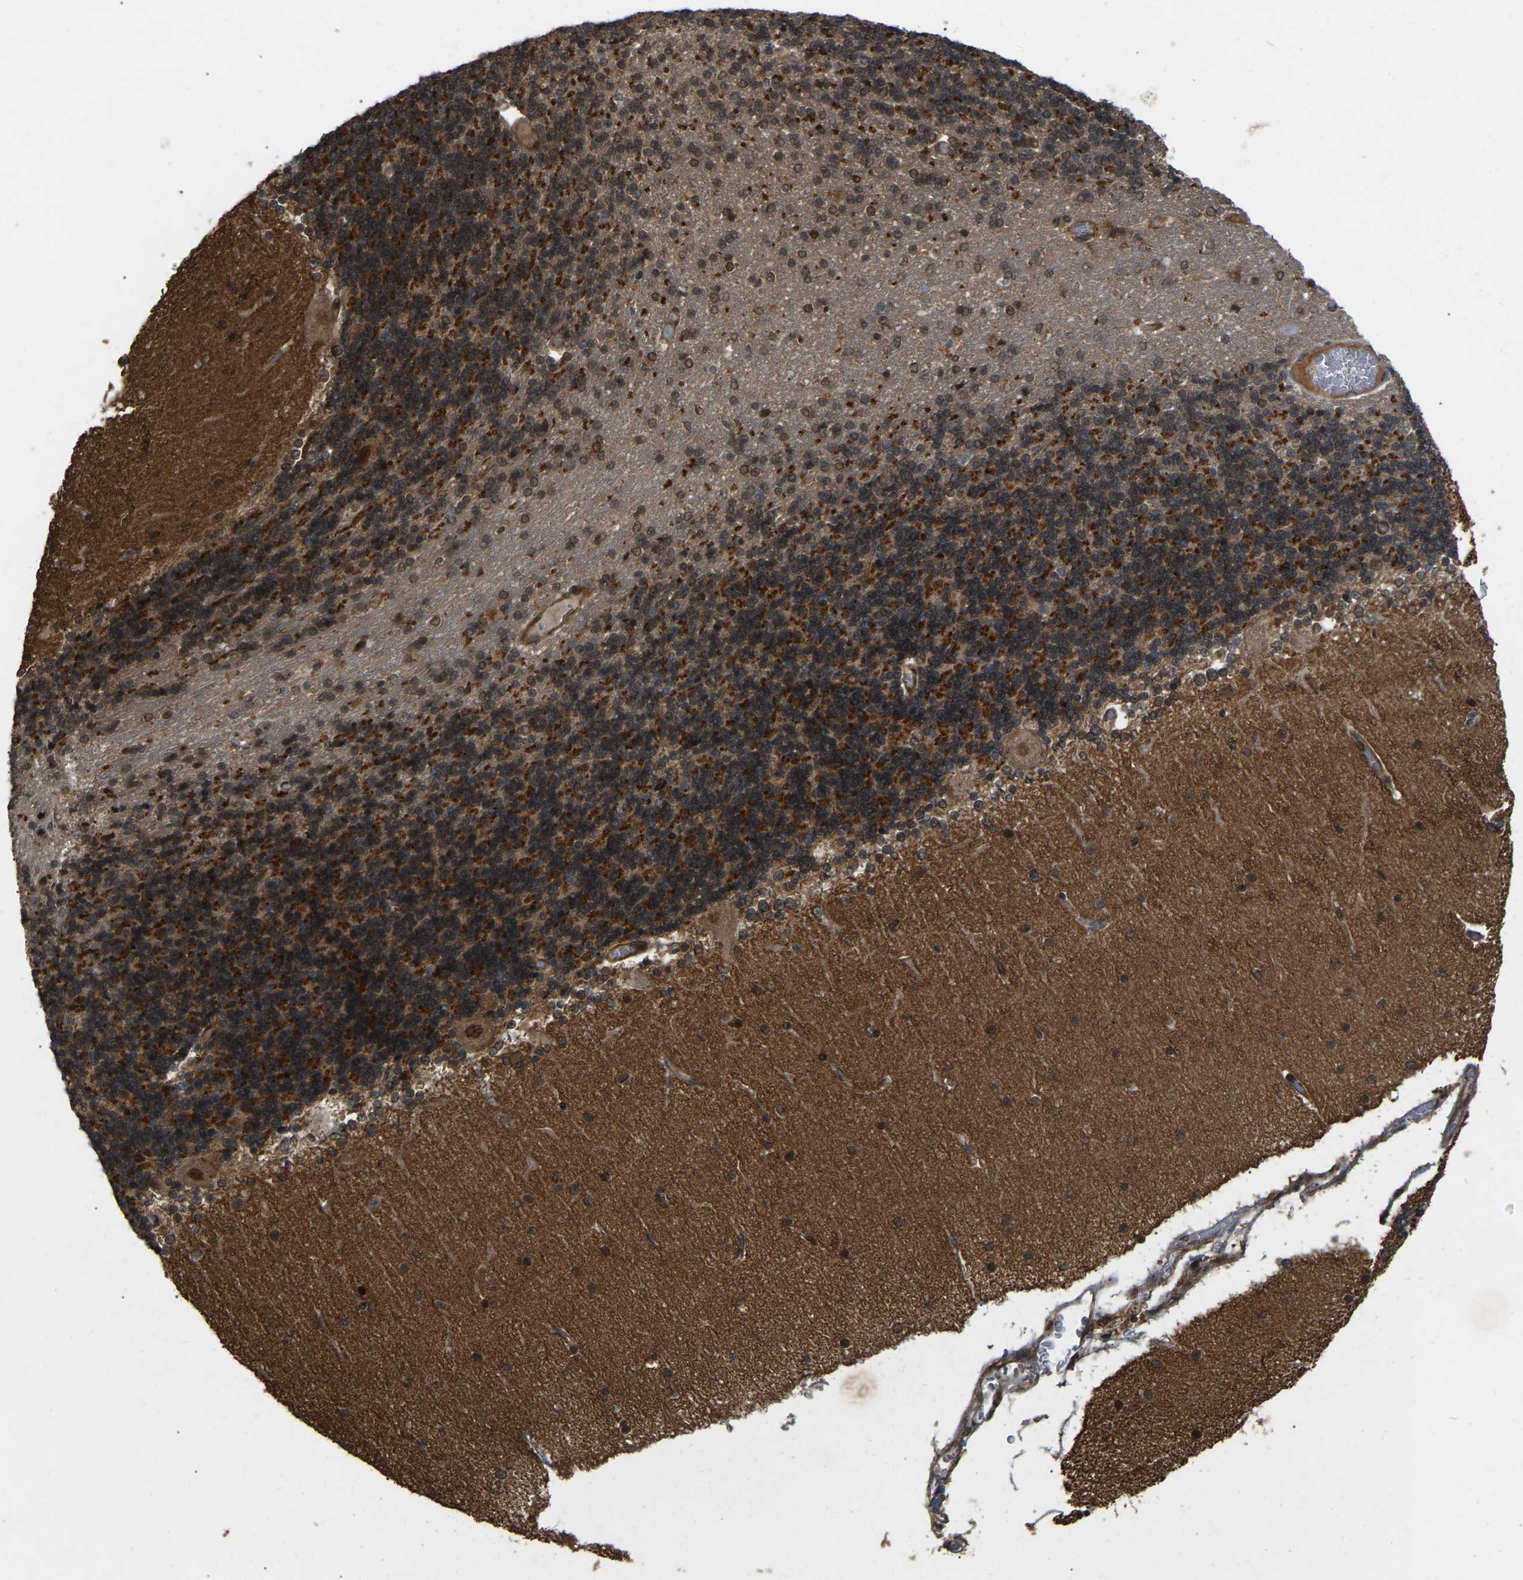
{"staining": {"intensity": "strong", "quantity": "25%-75%", "location": "cytoplasmic/membranous,nuclear"}, "tissue": "cerebellum", "cell_type": "Cells in granular layer", "image_type": "normal", "snomed": [{"axis": "morphology", "description": "Normal tissue, NOS"}, {"axis": "topography", "description": "Cerebellum"}], "caption": "Immunohistochemical staining of unremarkable human cerebellum demonstrates high levels of strong cytoplasmic/membranous,nuclear staining in approximately 25%-75% of cells in granular layer.", "gene": "KIAA1549", "patient": {"sex": "female", "age": 54}}